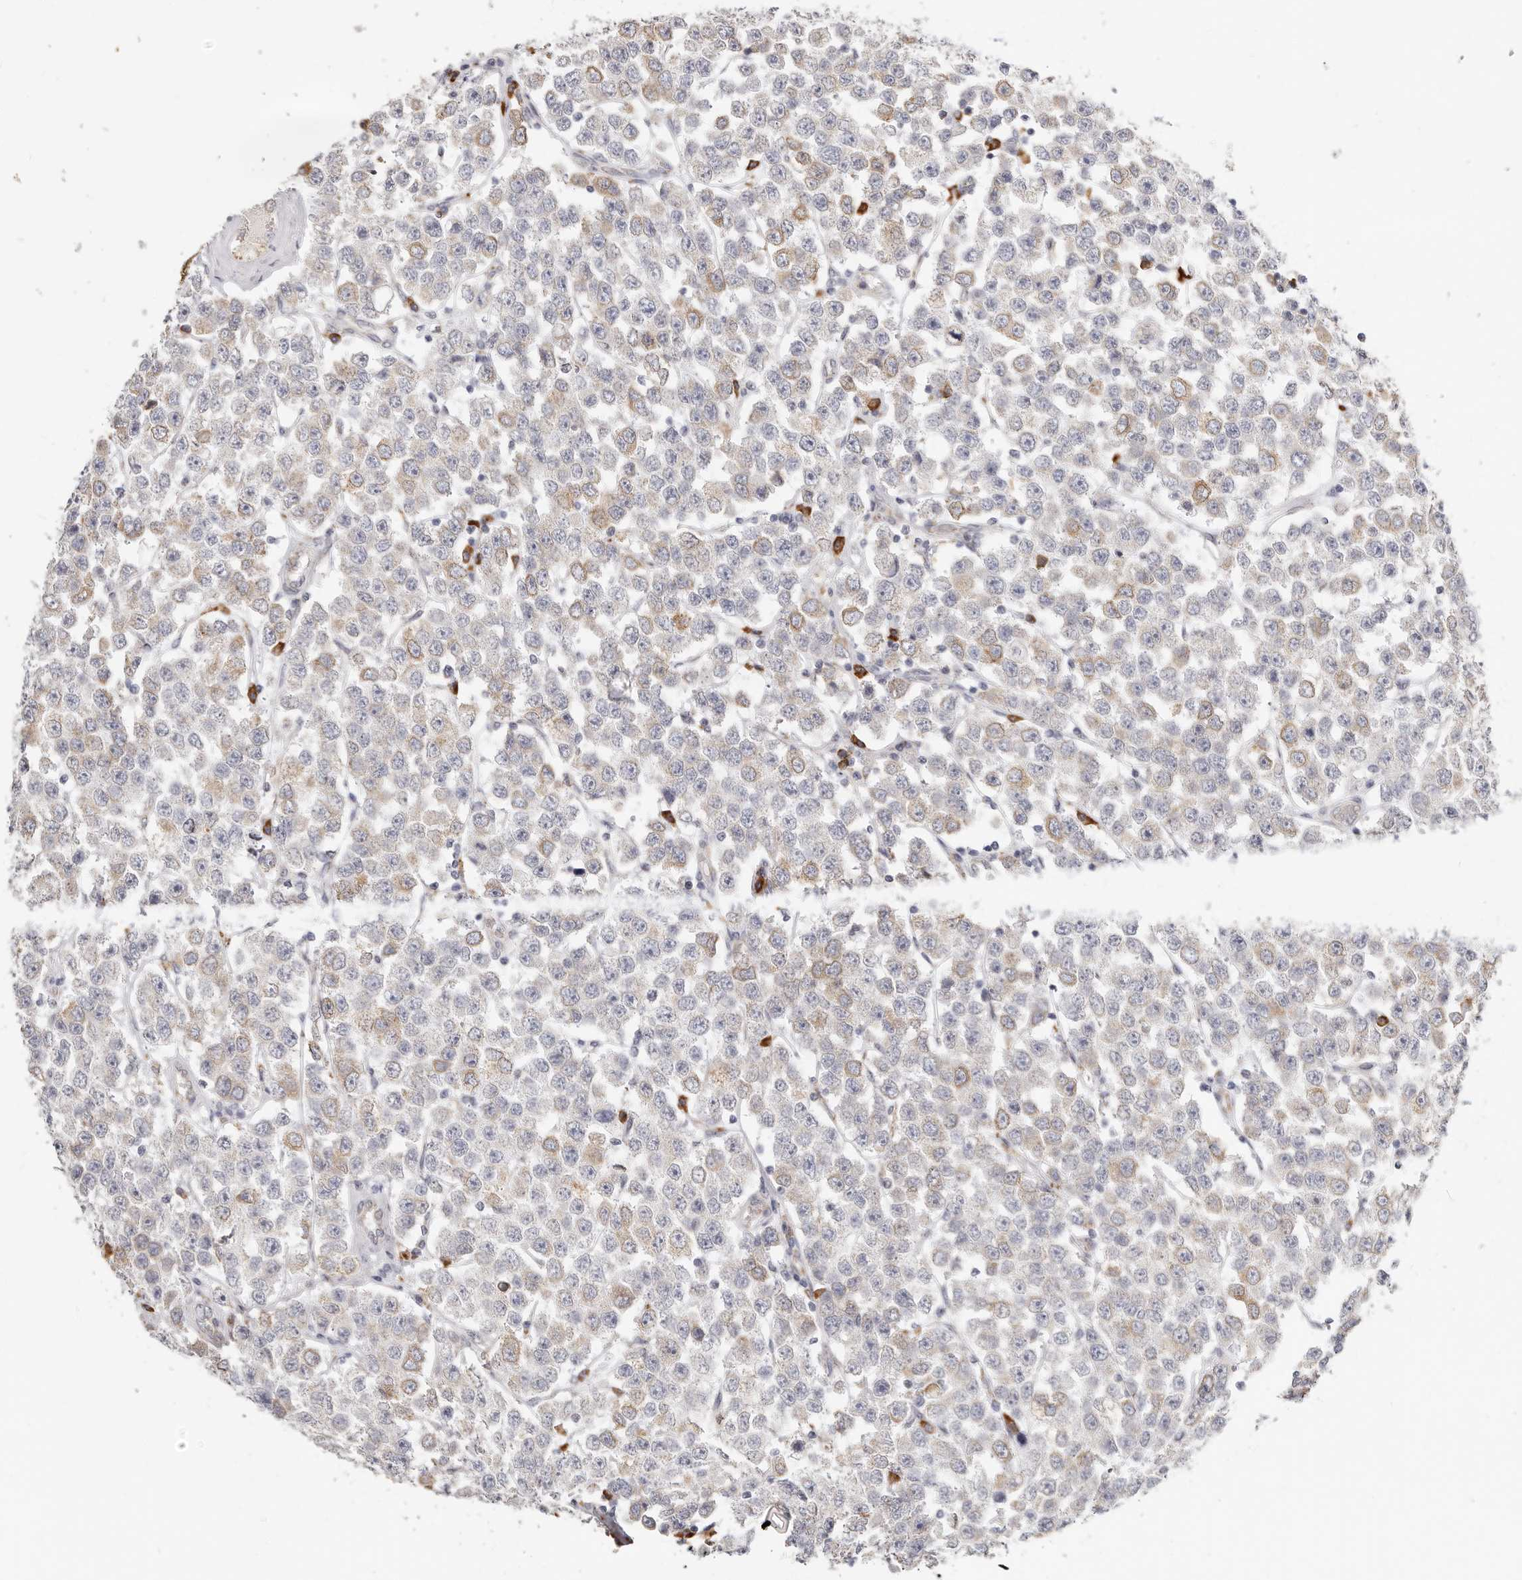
{"staining": {"intensity": "weak", "quantity": "25%-75%", "location": "cytoplasmic/membranous"}, "tissue": "testis cancer", "cell_type": "Tumor cells", "image_type": "cancer", "snomed": [{"axis": "morphology", "description": "Seminoma, NOS"}, {"axis": "topography", "description": "Testis"}], "caption": "Protein staining exhibits weak cytoplasmic/membranous expression in approximately 25%-75% of tumor cells in seminoma (testis).", "gene": "IL32", "patient": {"sex": "male", "age": 28}}